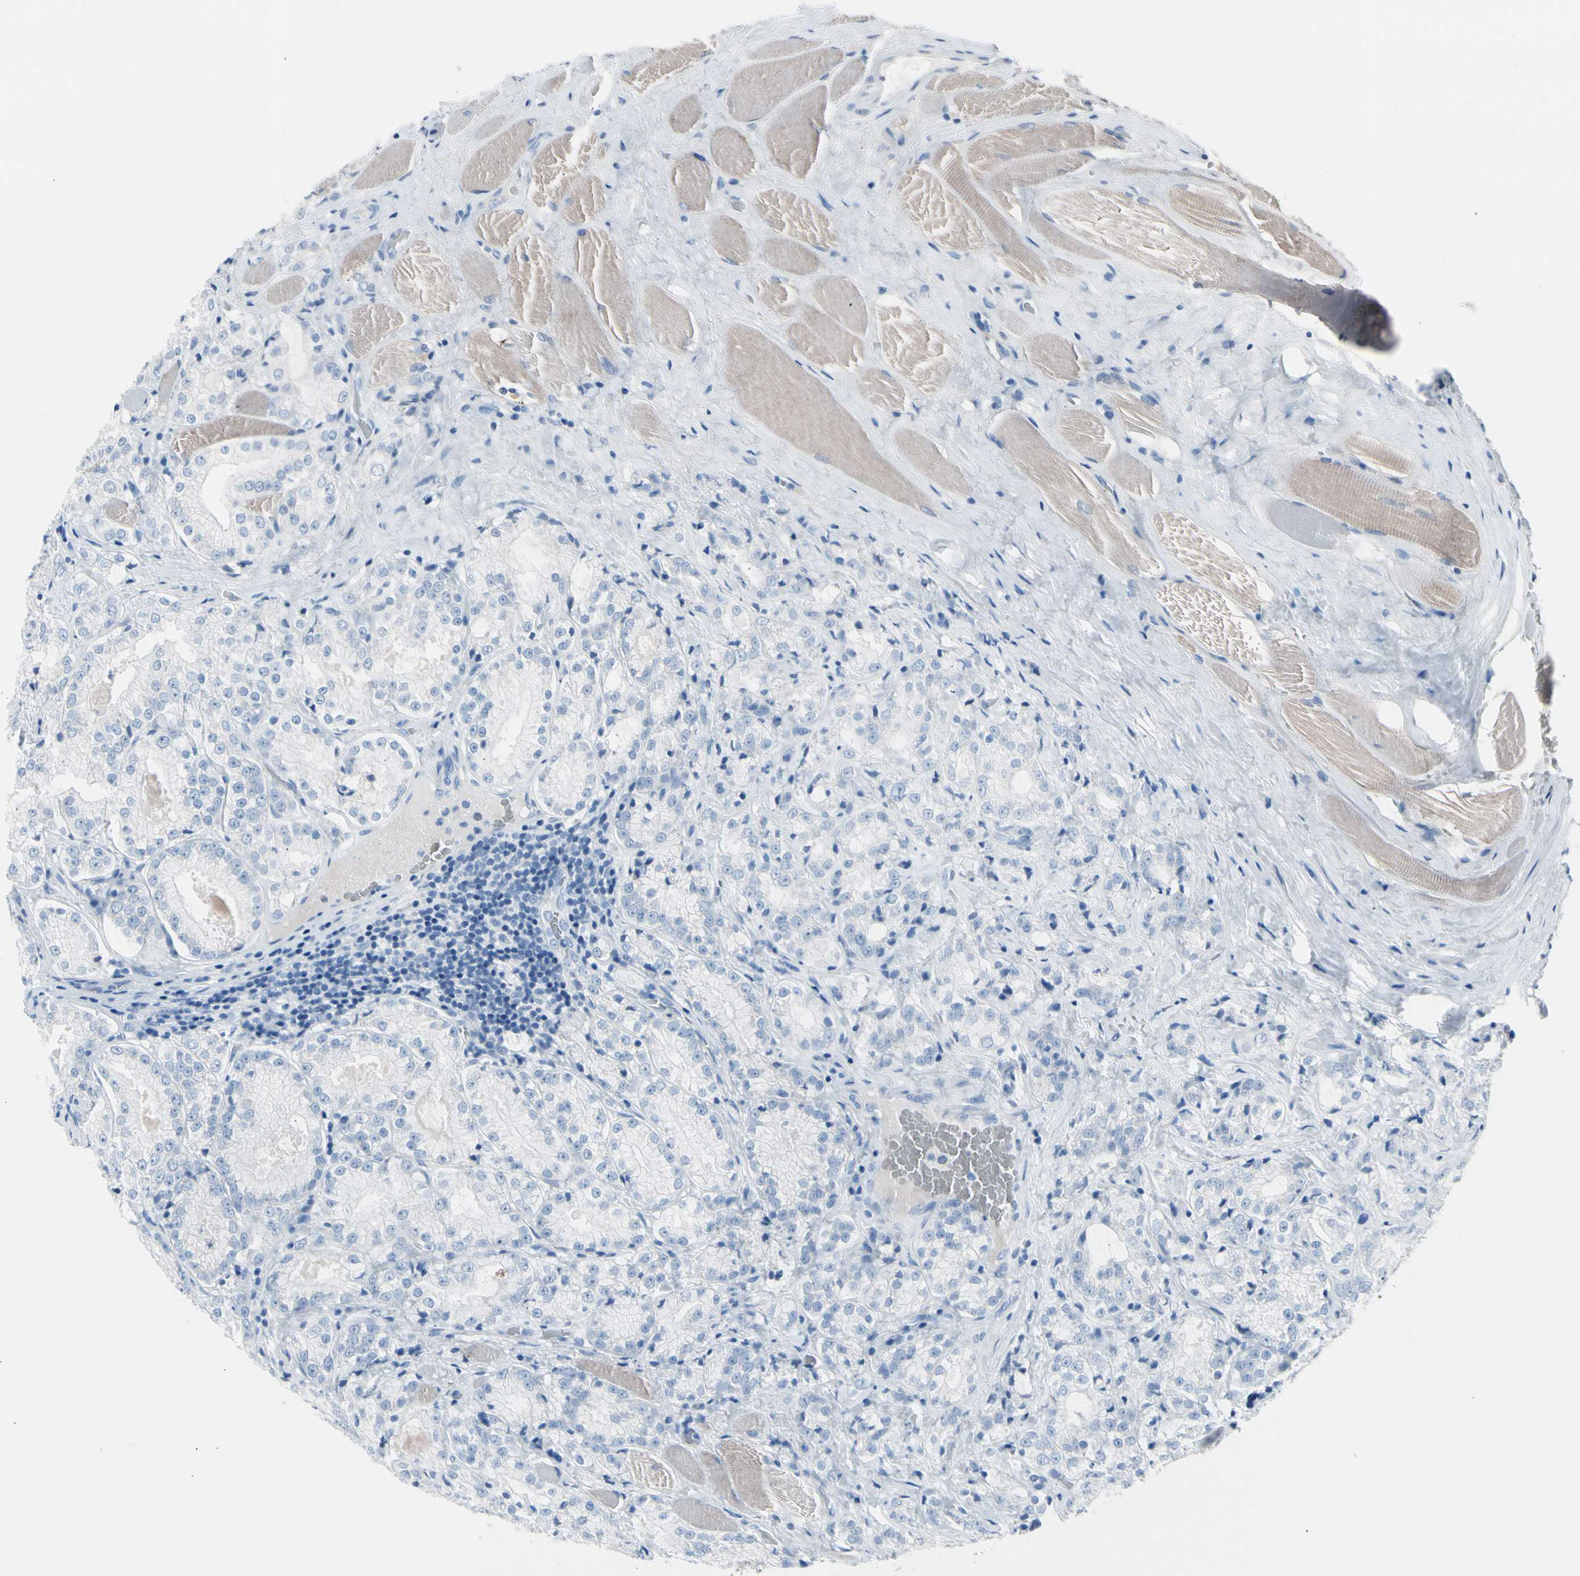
{"staining": {"intensity": "negative", "quantity": "none", "location": "none"}, "tissue": "prostate cancer", "cell_type": "Tumor cells", "image_type": "cancer", "snomed": [{"axis": "morphology", "description": "Adenocarcinoma, High grade"}, {"axis": "topography", "description": "Prostate"}], "caption": "Immunohistochemical staining of human prostate cancer (high-grade adenocarcinoma) displays no significant staining in tumor cells.", "gene": "TPO", "patient": {"sex": "male", "age": 73}}